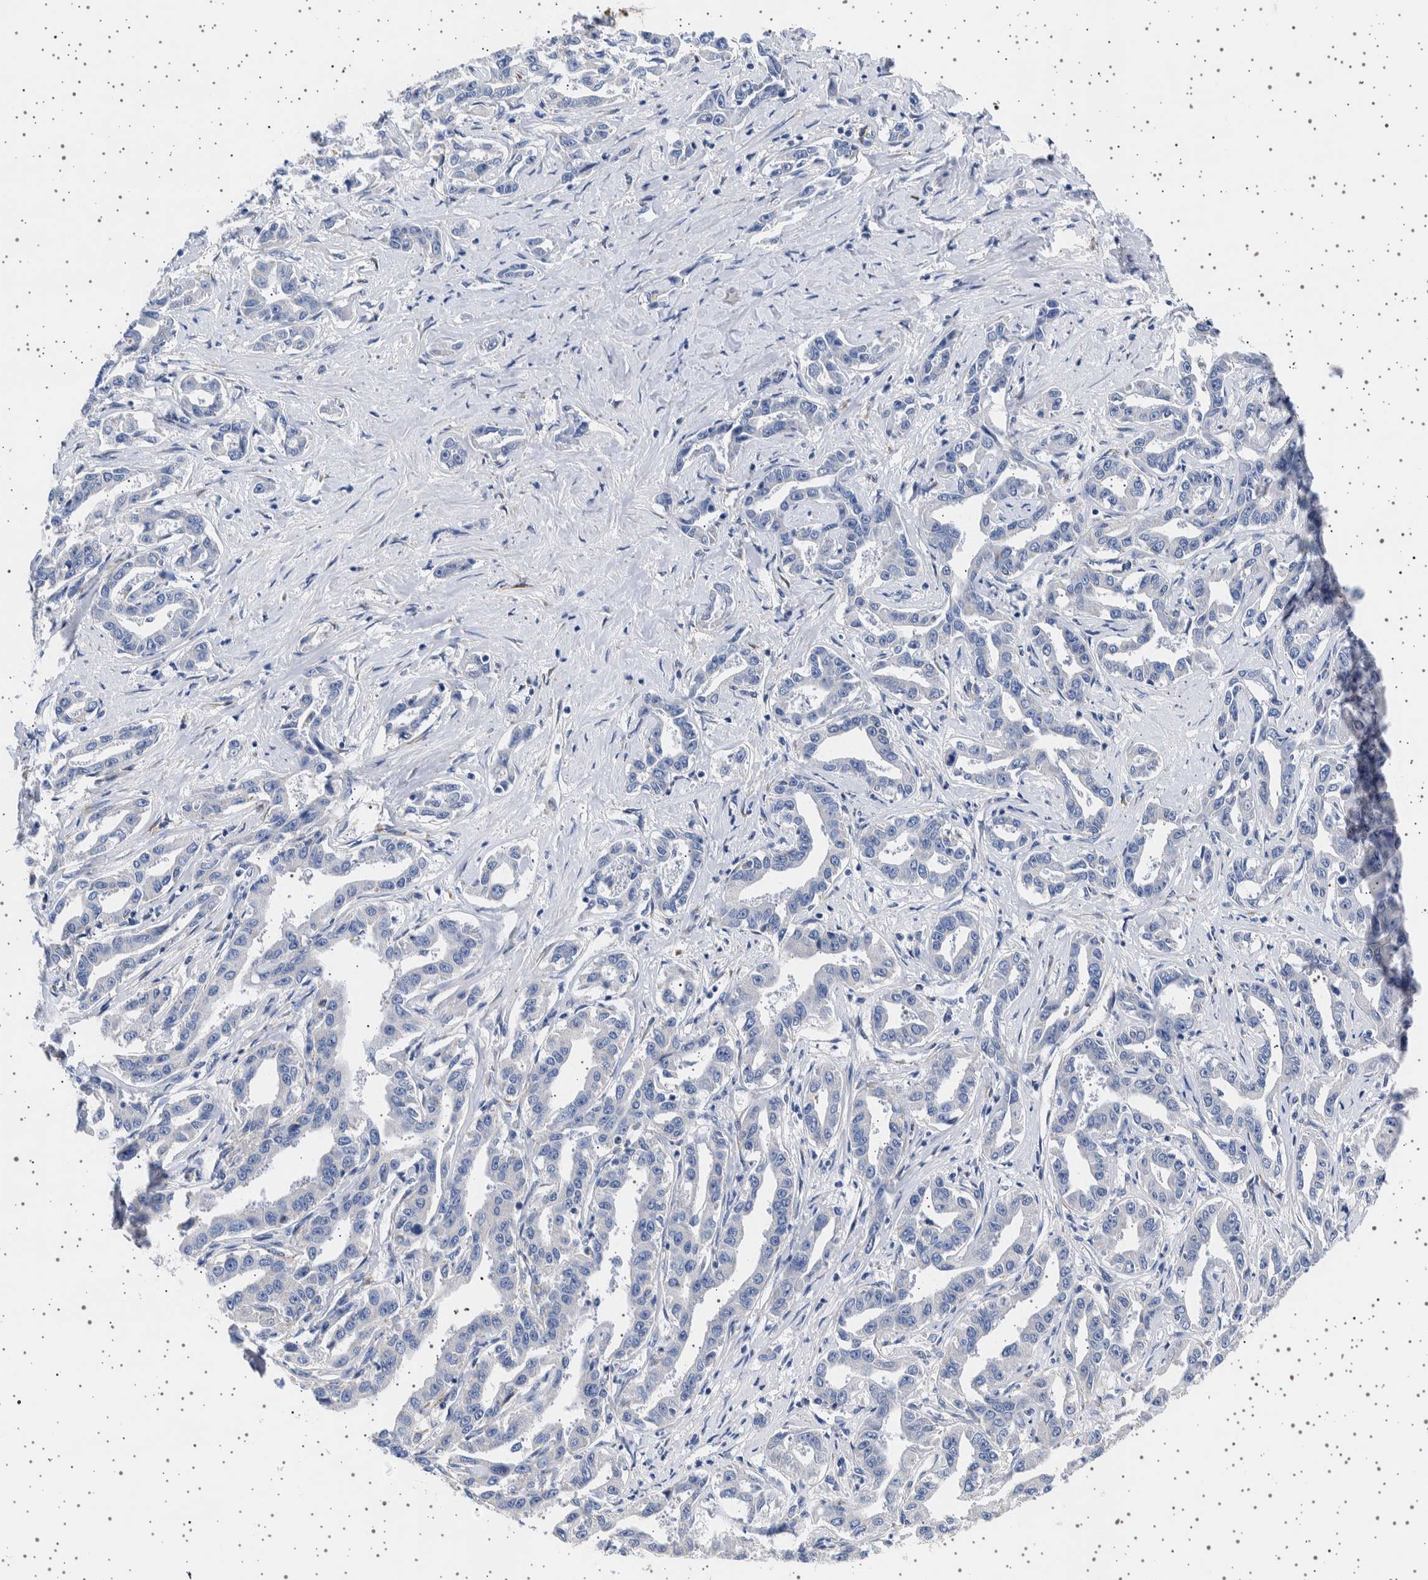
{"staining": {"intensity": "negative", "quantity": "none", "location": "none"}, "tissue": "liver cancer", "cell_type": "Tumor cells", "image_type": "cancer", "snomed": [{"axis": "morphology", "description": "Cholangiocarcinoma"}, {"axis": "topography", "description": "Liver"}], "caption": "High magnification brightfield microscopy of liver cholangiocarcinoma stained with DAB (3,3'-diaminobenzidine) (brown) and counterstained with hematoxylin (blue): tumor cells show no significant staining. (DAB immunohistochemistry (IHC) with hematoxylin counter stain).", "gene": "SEPTIN4", "patient": {"sex": "male", "age": 59}}